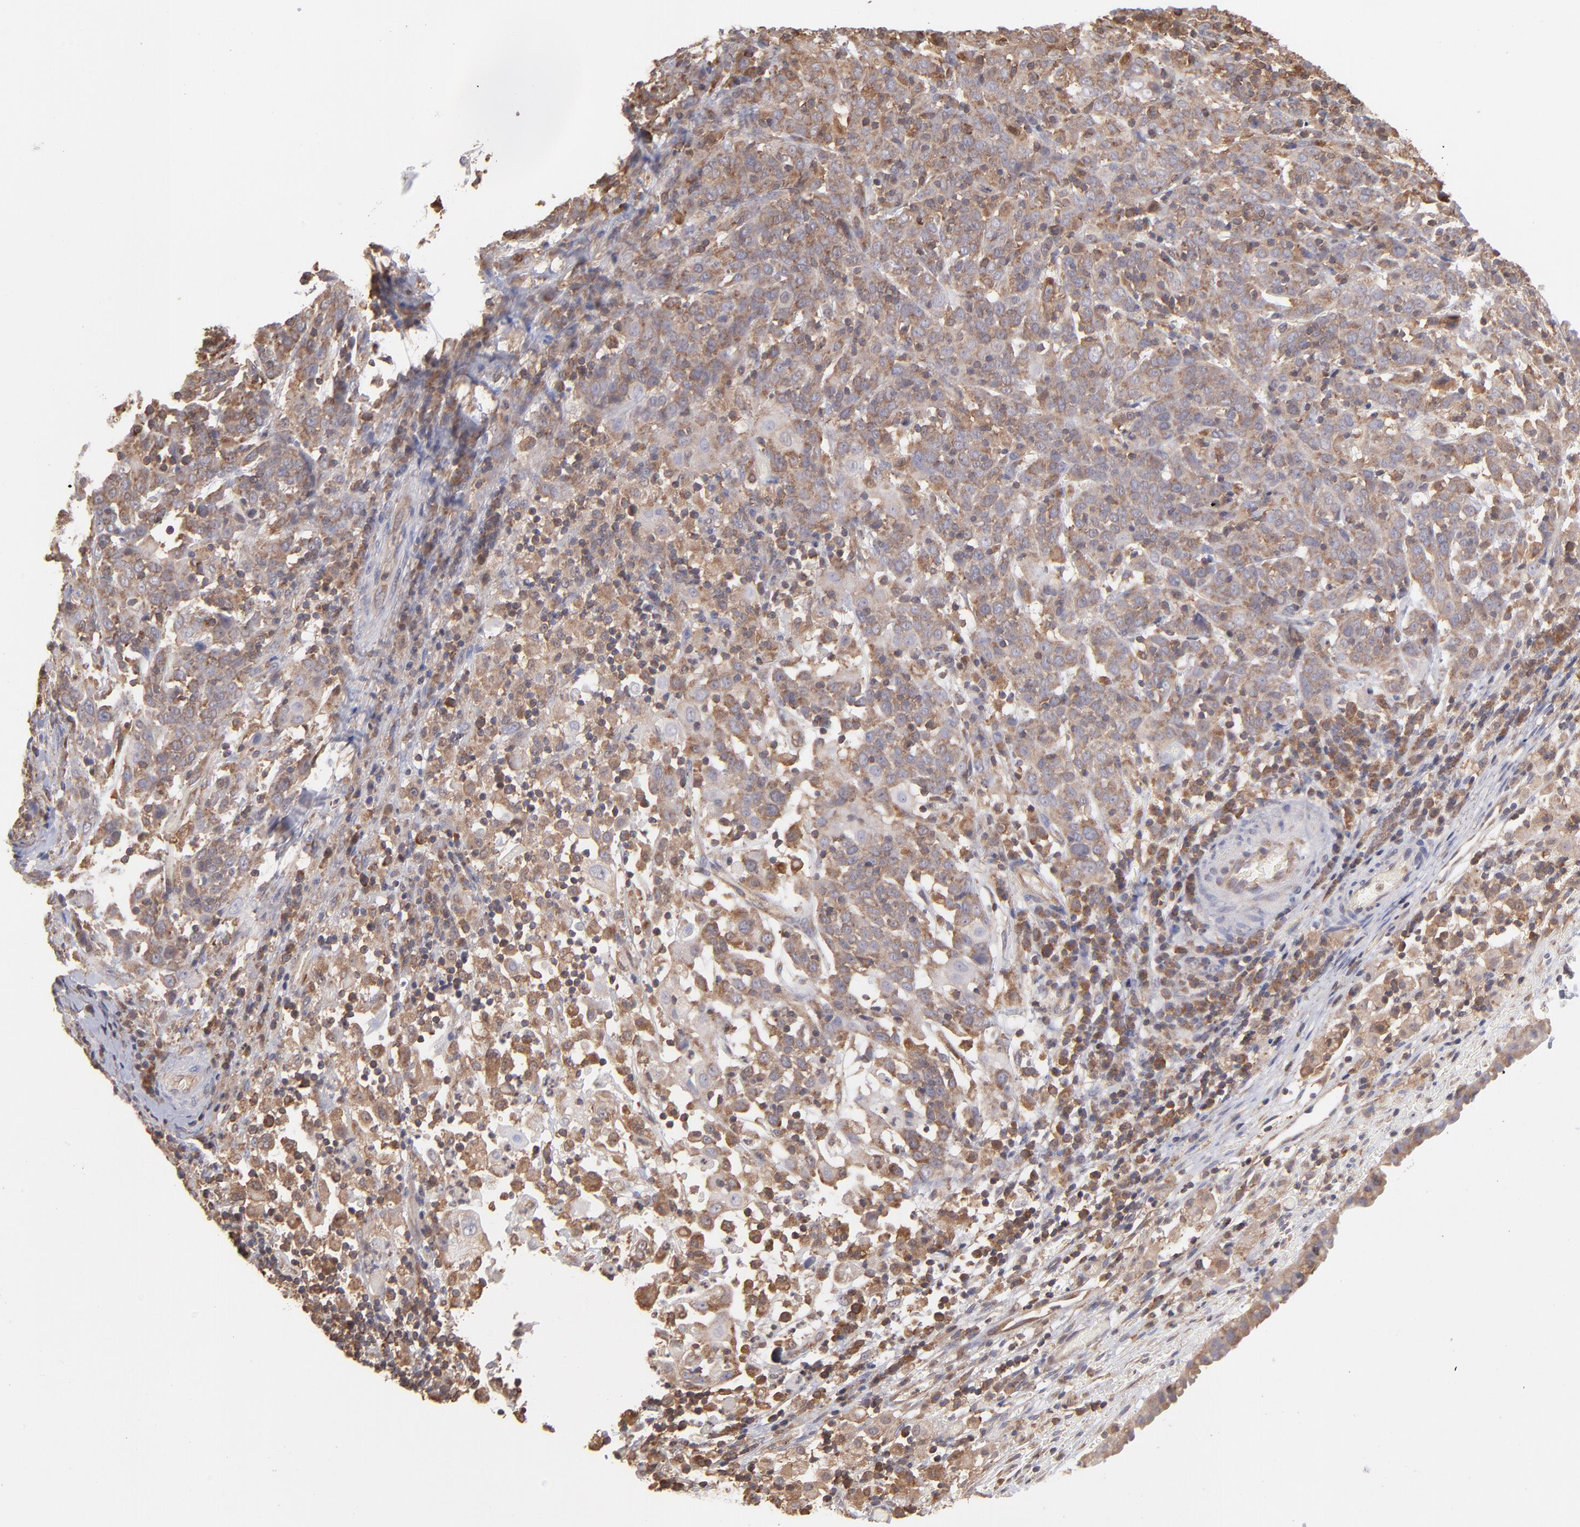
{"staining": {"intensity": "moderate", "quantity": ">75%", "location": "cytoplasmic/membranous"}, "tissue": "cervical cancer", "cell_type": "Tumor cells", "image_type": "cancer", "snomed": [{"axis": "morphology", "description": "Normal tissue, NOS"}, {"axis": "morphology", "description": "Squamous cell carcinoma, NOS"}, {"axis": "topography", "description": "Cervix"}], "caption": "Squamous cell carcinoma (cervical) tissue reveals moderate cytoplasmic/membranous expression in about >75% of tumor cells, visualized by immunohistochemistry.", "gene": "MAPRE1", "patient": {"sex": "female", "age": 67}}